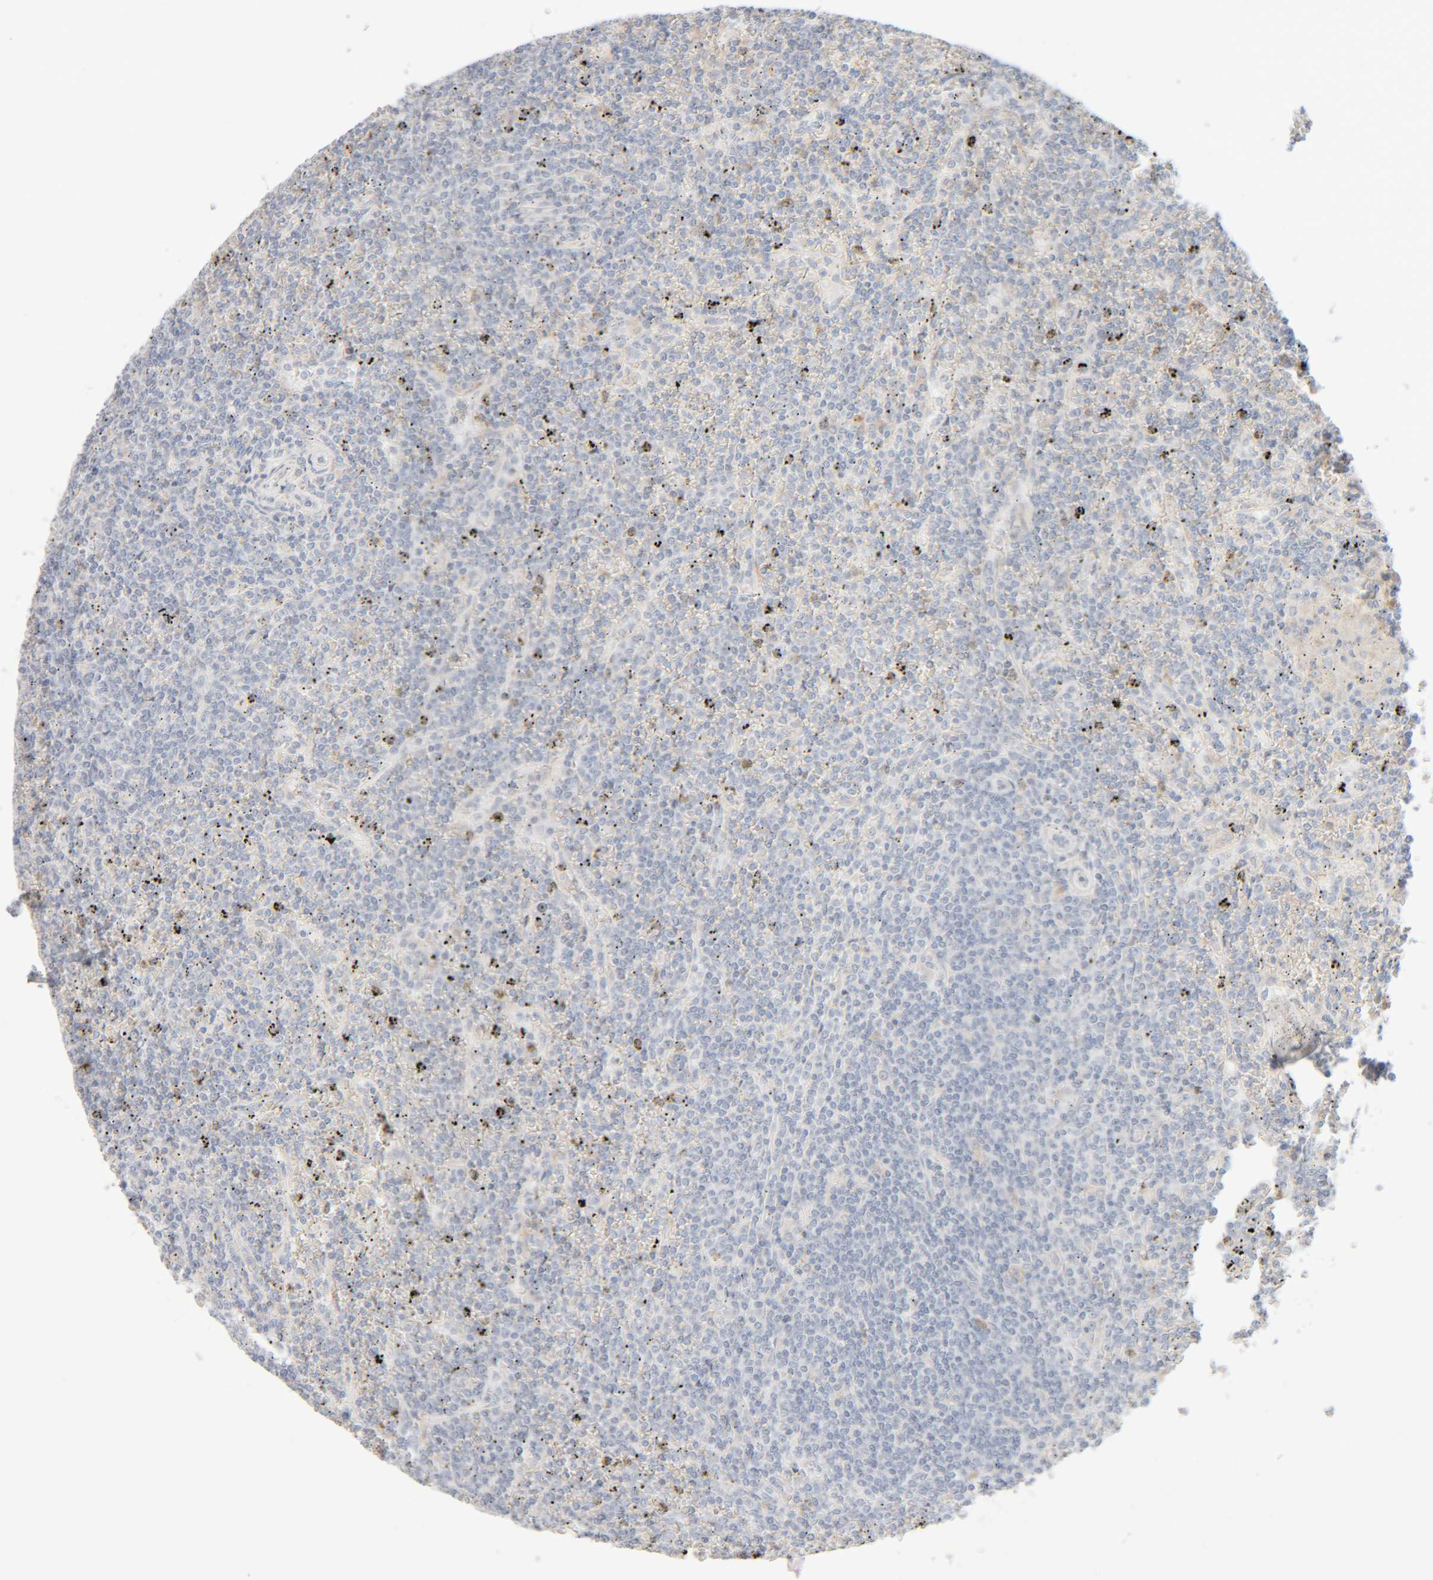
{"staining": {"intensity": "negative", "quantity": "none", "location": "none"}, "tissue": "lymphoma", "cell_type": "Tumor cells", "image_type": "cancer", "snomed": [{"axis": "morphology", "description": "Malignant lymphoma, non-Hodgkin's type, Low grade"}, {"axis": "topography", "description": "Spleen"}], "caption": "This is an immunohistochemistry (IHC) image of human low-grade malignant lymphoma, non-Hodgkin's type. There is no expression in tumor cells.", "gene": "RIDA", "patient": {"sex": "female", "age": 19}}